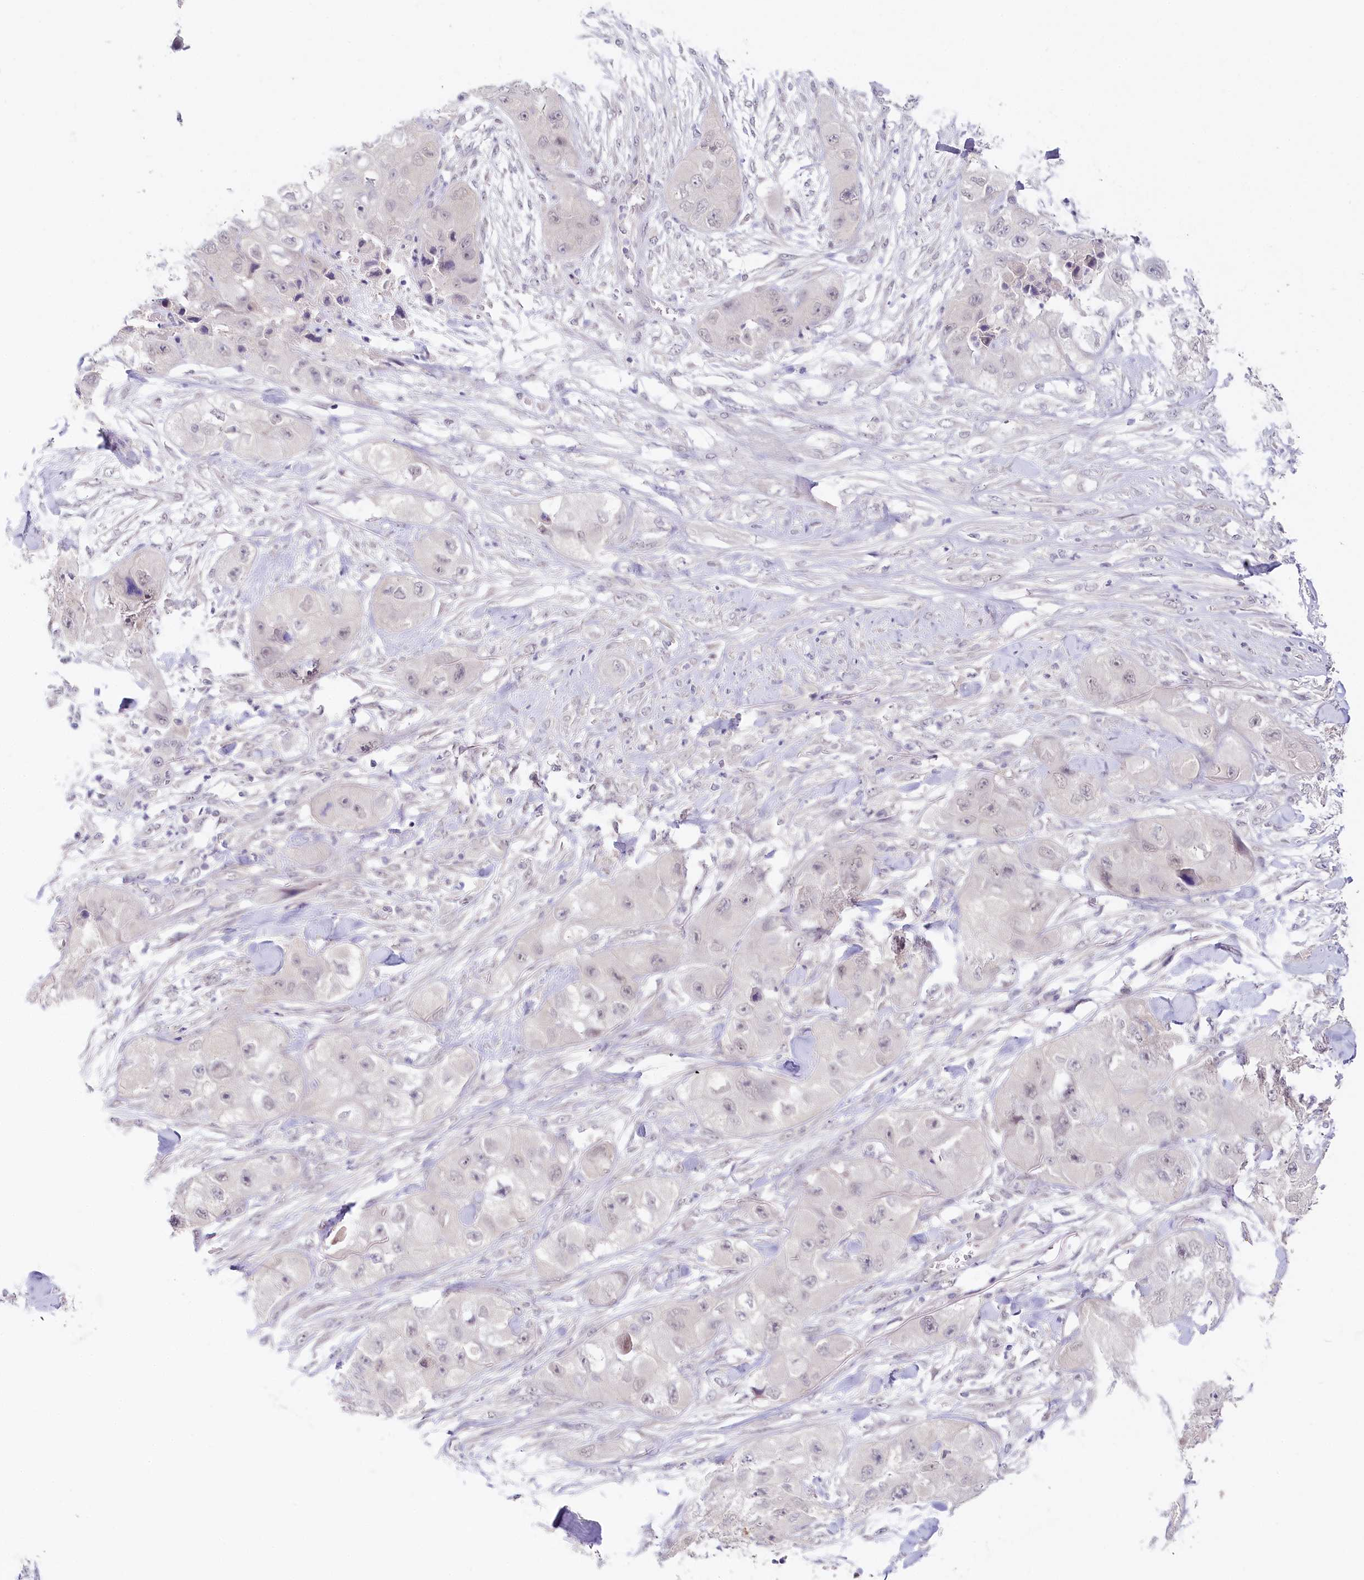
{"staining": {"intensity": "weak", "quantity": "<25%", "location": "nuclear"}, "tissue": "skin cancer", "cell_type": "Tumor cells", "image_type": "cancer", "snomed": [{"axis": "morphology", "description": "Squamous cell carcinoma, NOS"}, {"axis": "topography", "description": "Skin"}, {"axis": "topography", "description": "Subcutis"}], "caption": "Skin cancer (squamous cell carcinoma) stained for a protein using immunohistochemistry (IHC) reveals no staining tumor cells.", "gene": "AMTN", "patient": {"sex": "male", "age": 73}}